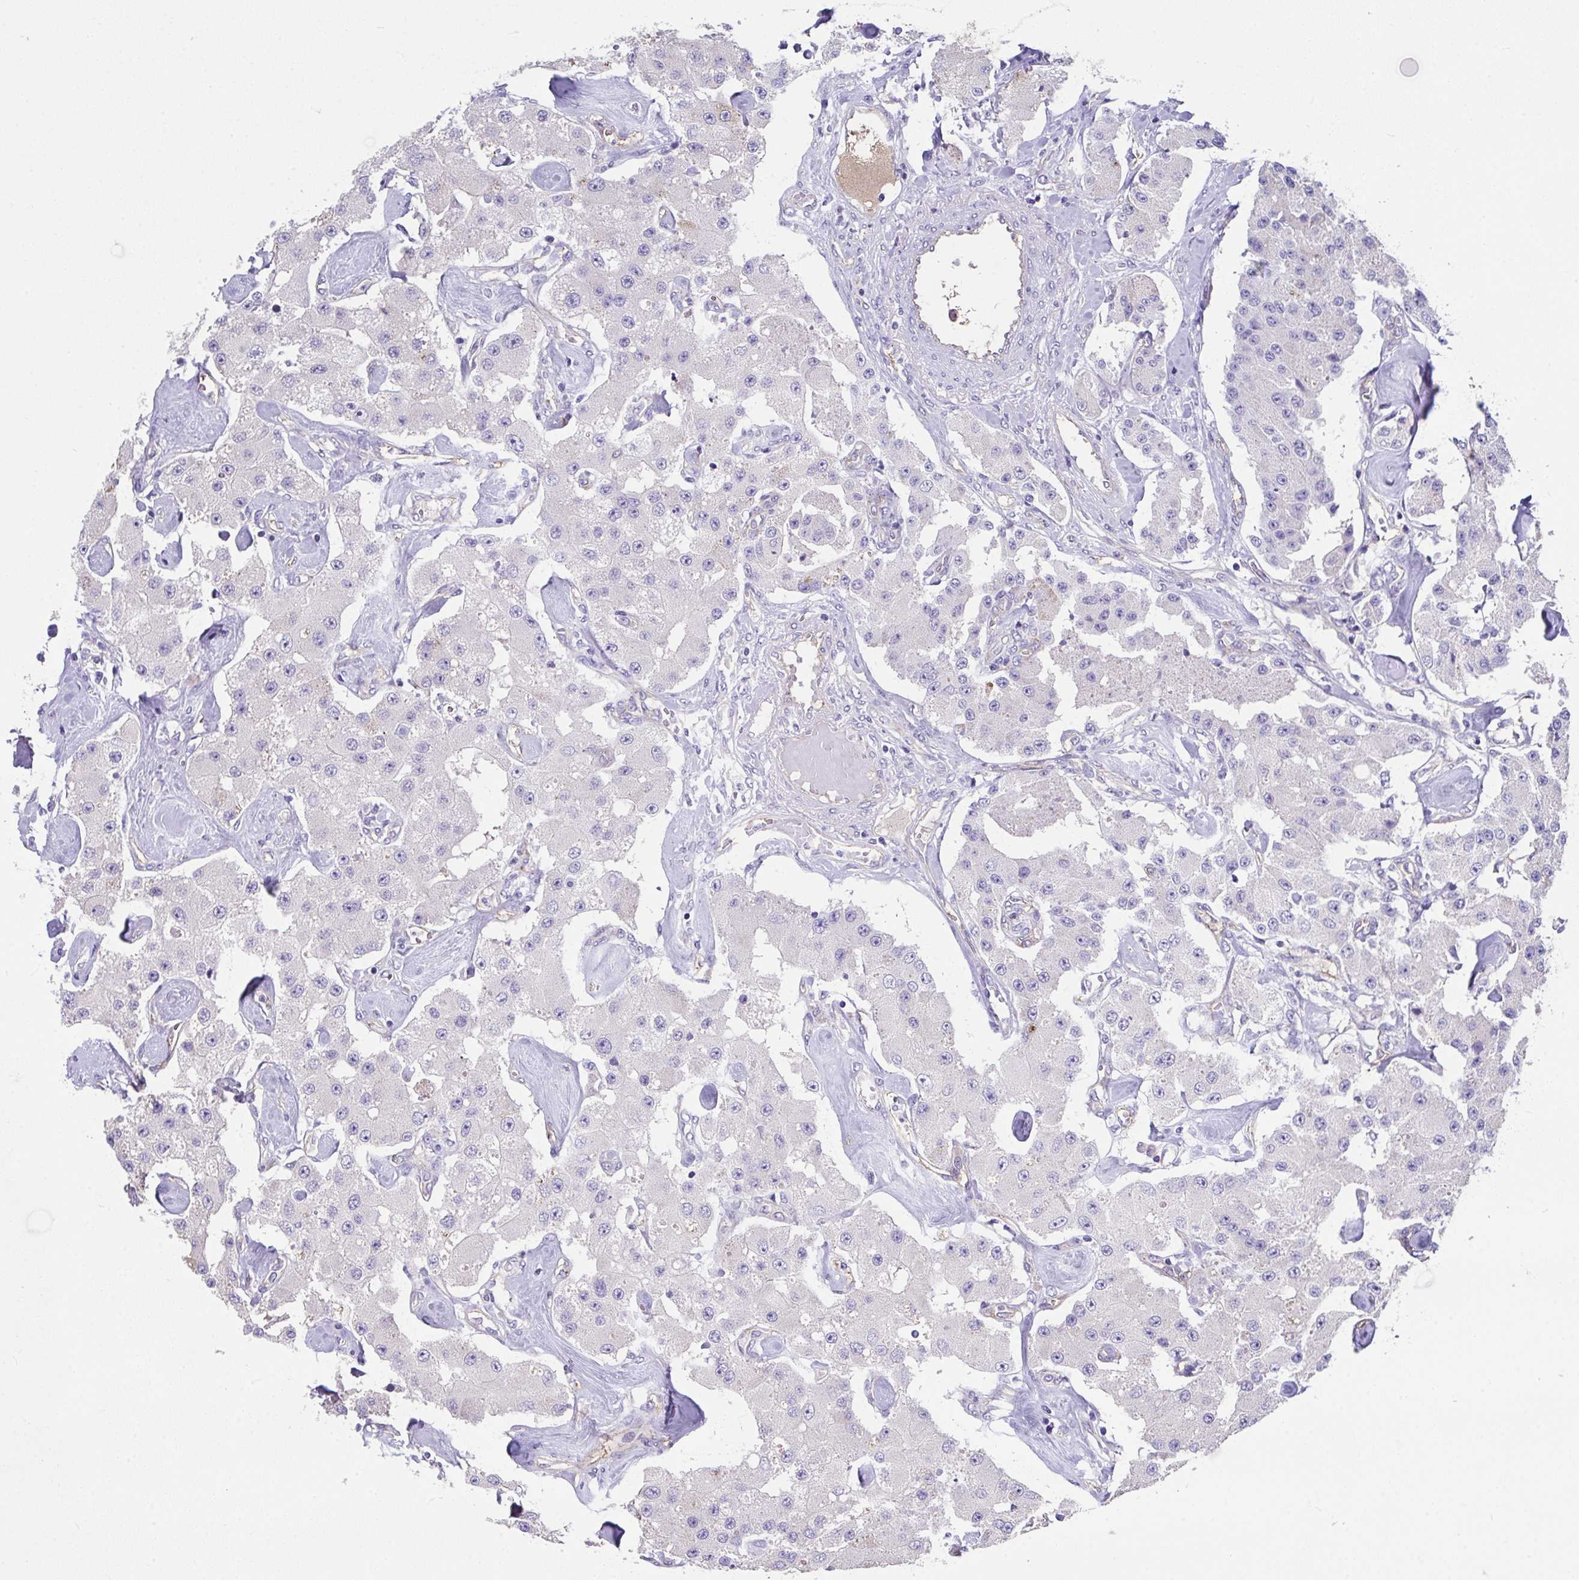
{"staining": {"intensity": "negative", "quantity": "none", "location": "none"}, "tissue": "carcinoid", "cell_type": "Tumor cells", "image_type": "cancer", "snomed": [{"axis": "morphology", "description": "Carcinoid, malignant, NOS"}, {"axis": "topography", "description": "Pancreas"}], "caption": "High magnification brightfield microscopy of carcinoid stained with DAB (3,3'-diaminobenzidine) (brown) and counterstained with hematoxylin (blue): tumor cells show no significant staining. The staining was performed using DAB to visualize the protein expression in brown, while the nuclei were stained in blue with hematoxylin (Magnification: 20x).", "gene": "ZNF813", "patient": {"sex": "male", "age": 41}}